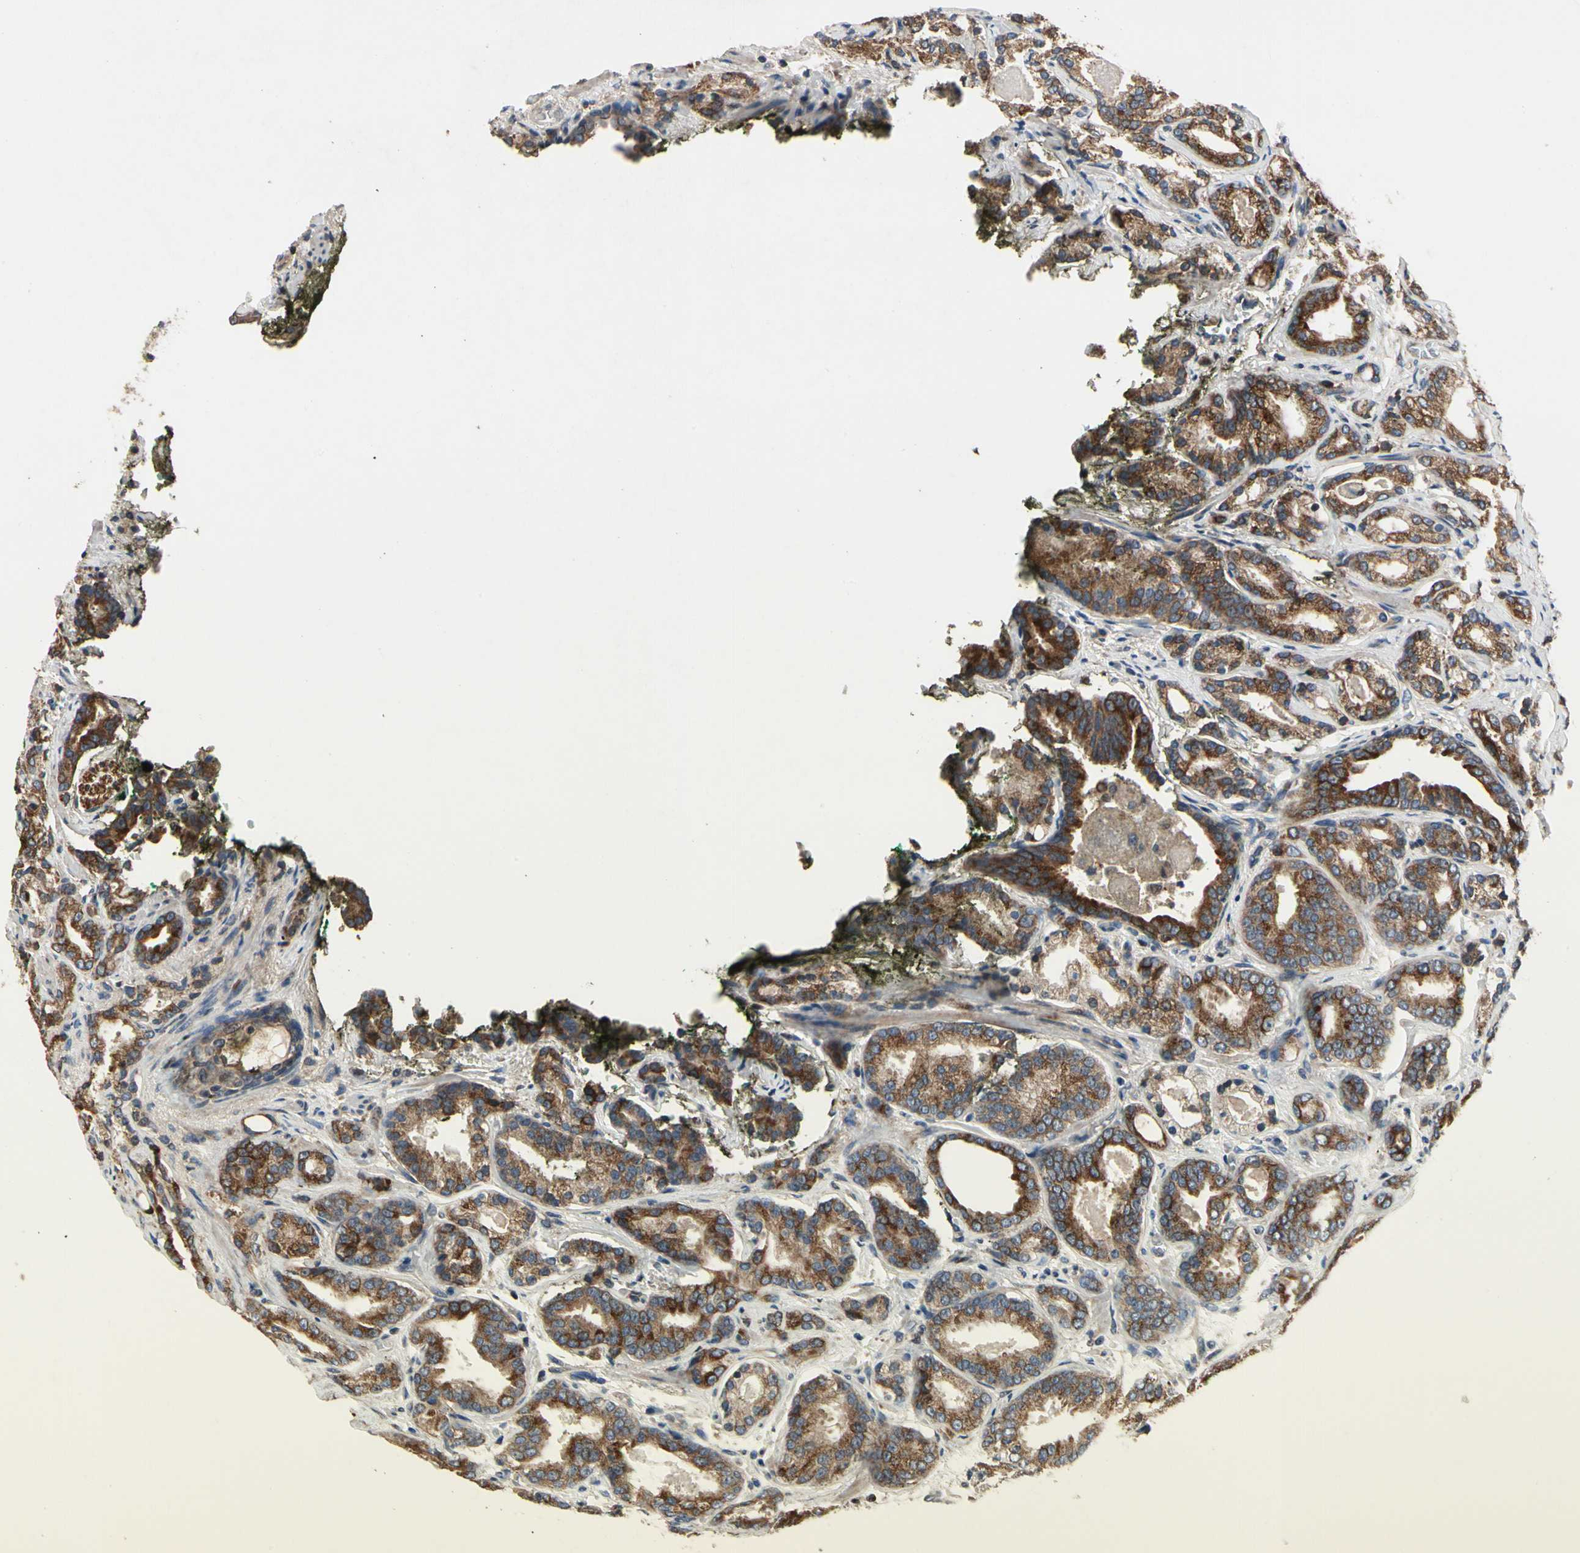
{"staining": {"intensity": "strong", "quantity": ">75%", "location": "cytoplasmic/membranous"}, "tissue": "prostate cancer", "cell_type": "Tumor cells", "image_type": "cancer", "snomed": [{"axis": "morphology", "description": "Adenocarcinoma, Low grade"}, {"axis": "topography", "description": "Prostate"}], "caption": "Protein expression analysis of human prostate cancer (adenocarcinoma (low-grade)) reveals strong cytoplasmic/membranous staining in about >75% of tumor cells.", "gene": "CGREF1", "patient": {"sex": "male", "age": 63}}